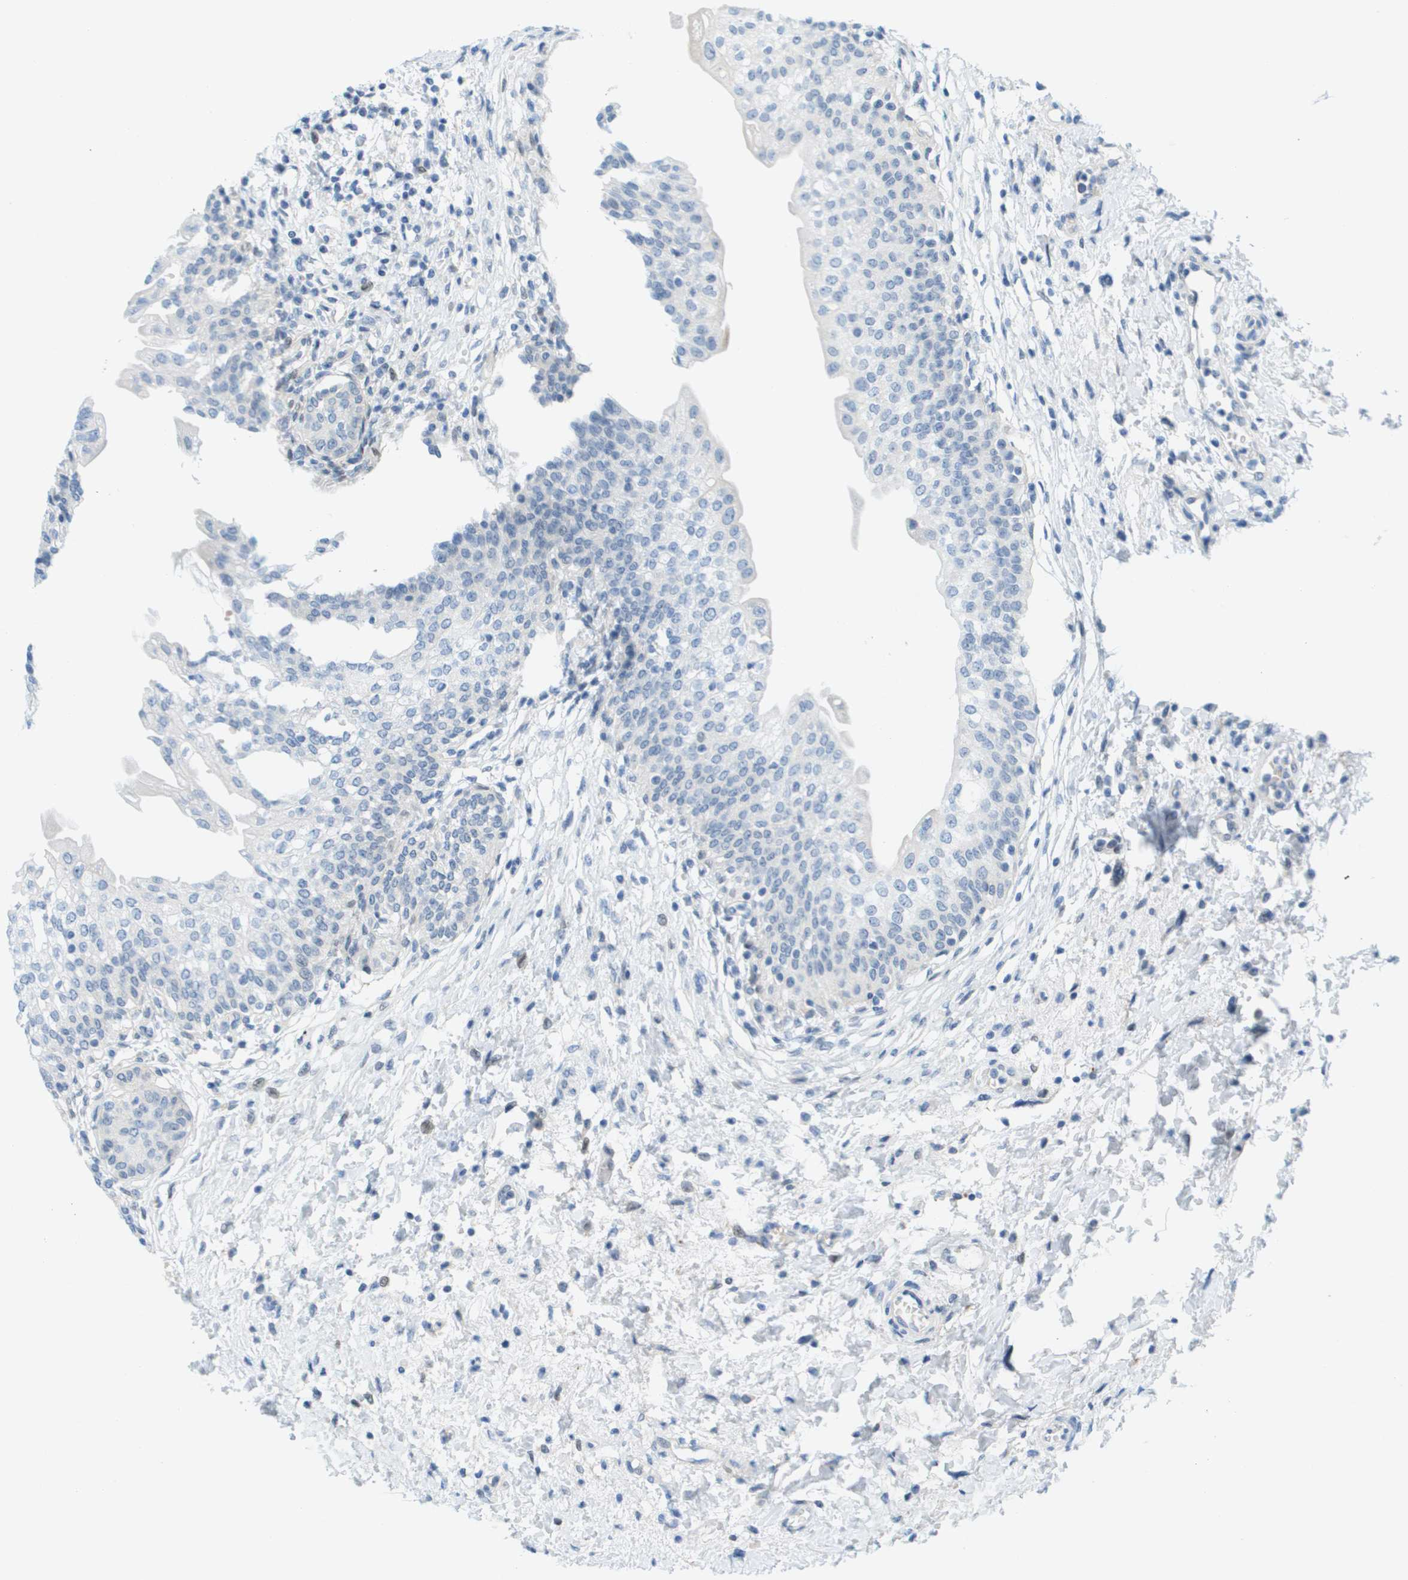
{"staining": {"intensity": "weak", "quantity": "<25%", "location": "cytoplasmic/membranous"}, "tissue": "urinary bladder", "cell_type": "Urothelial cells", "image_type": "normal", "snomed": [{"axis": "morphology", "description": "Normal tissue, NOS"}, {"axis": "topography", "description": "Urinary bladder"}], "caption": "A high-resolution image shows immunohistochemistry staining of unremarkable urinary bladder, which demonstrates no significant expression in urothelial cells.", "gene": "CUL9", "patient": {"sex": "male", "age": 55}}